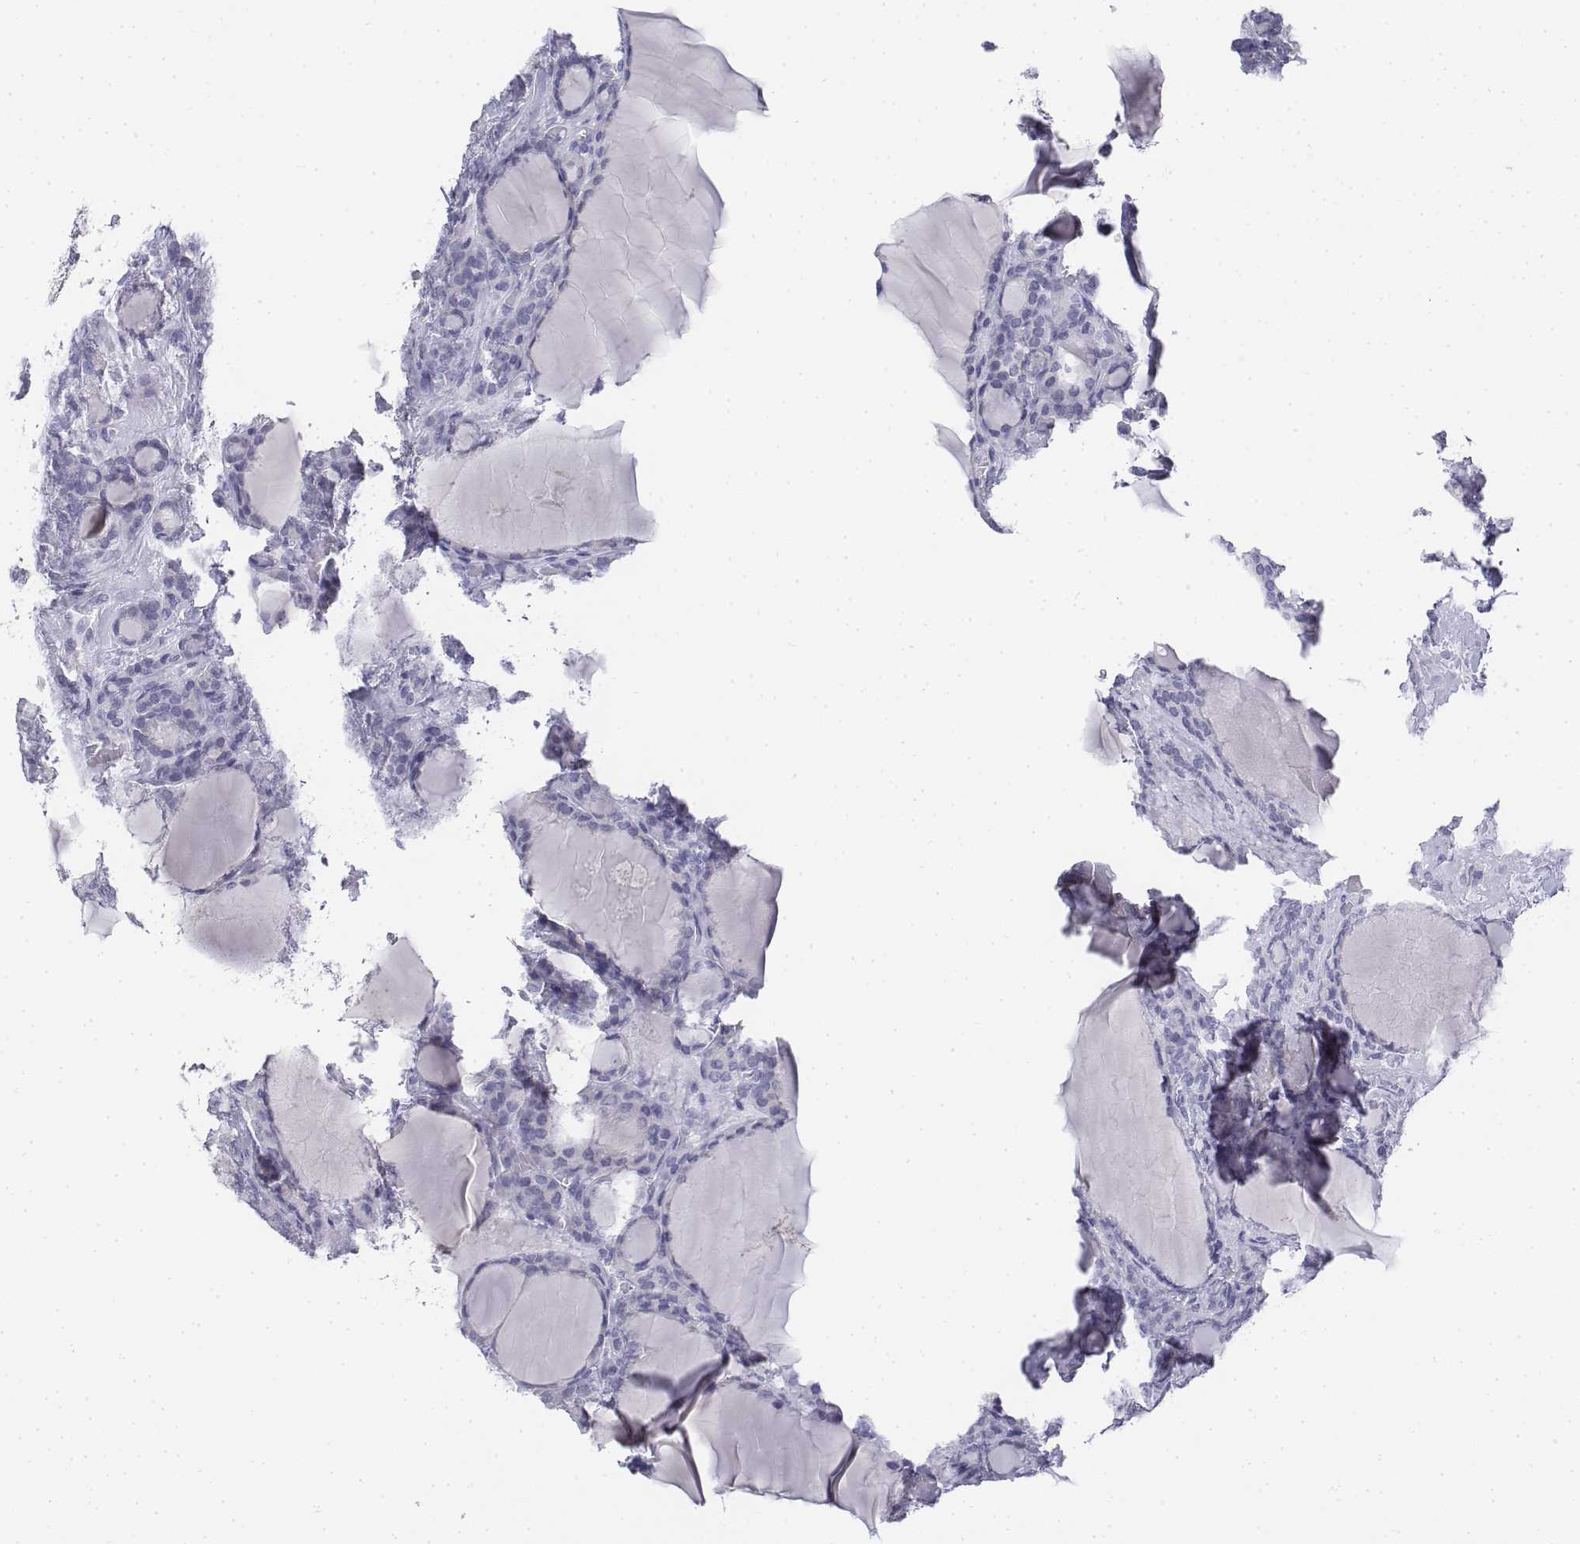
{"staining": {"intensity": "negative", "quantity": "none", "location": "none"}, "tissue": "thyroid cancer", "cell_type": "Tumor cells", "image_type": "cancer", "snomed": [{"axis": "morphology", "description": "Normal tissue, NOS"}, {"axis": "morphology", "description": "Follicular adenoma carcinoma, NOS"}, {"axis": "topography", "description": "Thyroid gland"}], "caption": "IHC of human thyroid follicular adenoma carcinoma reveals no expression in tumor cells.", "gene": "CD3E", "patient": {"sex": "female", "age": 31}}